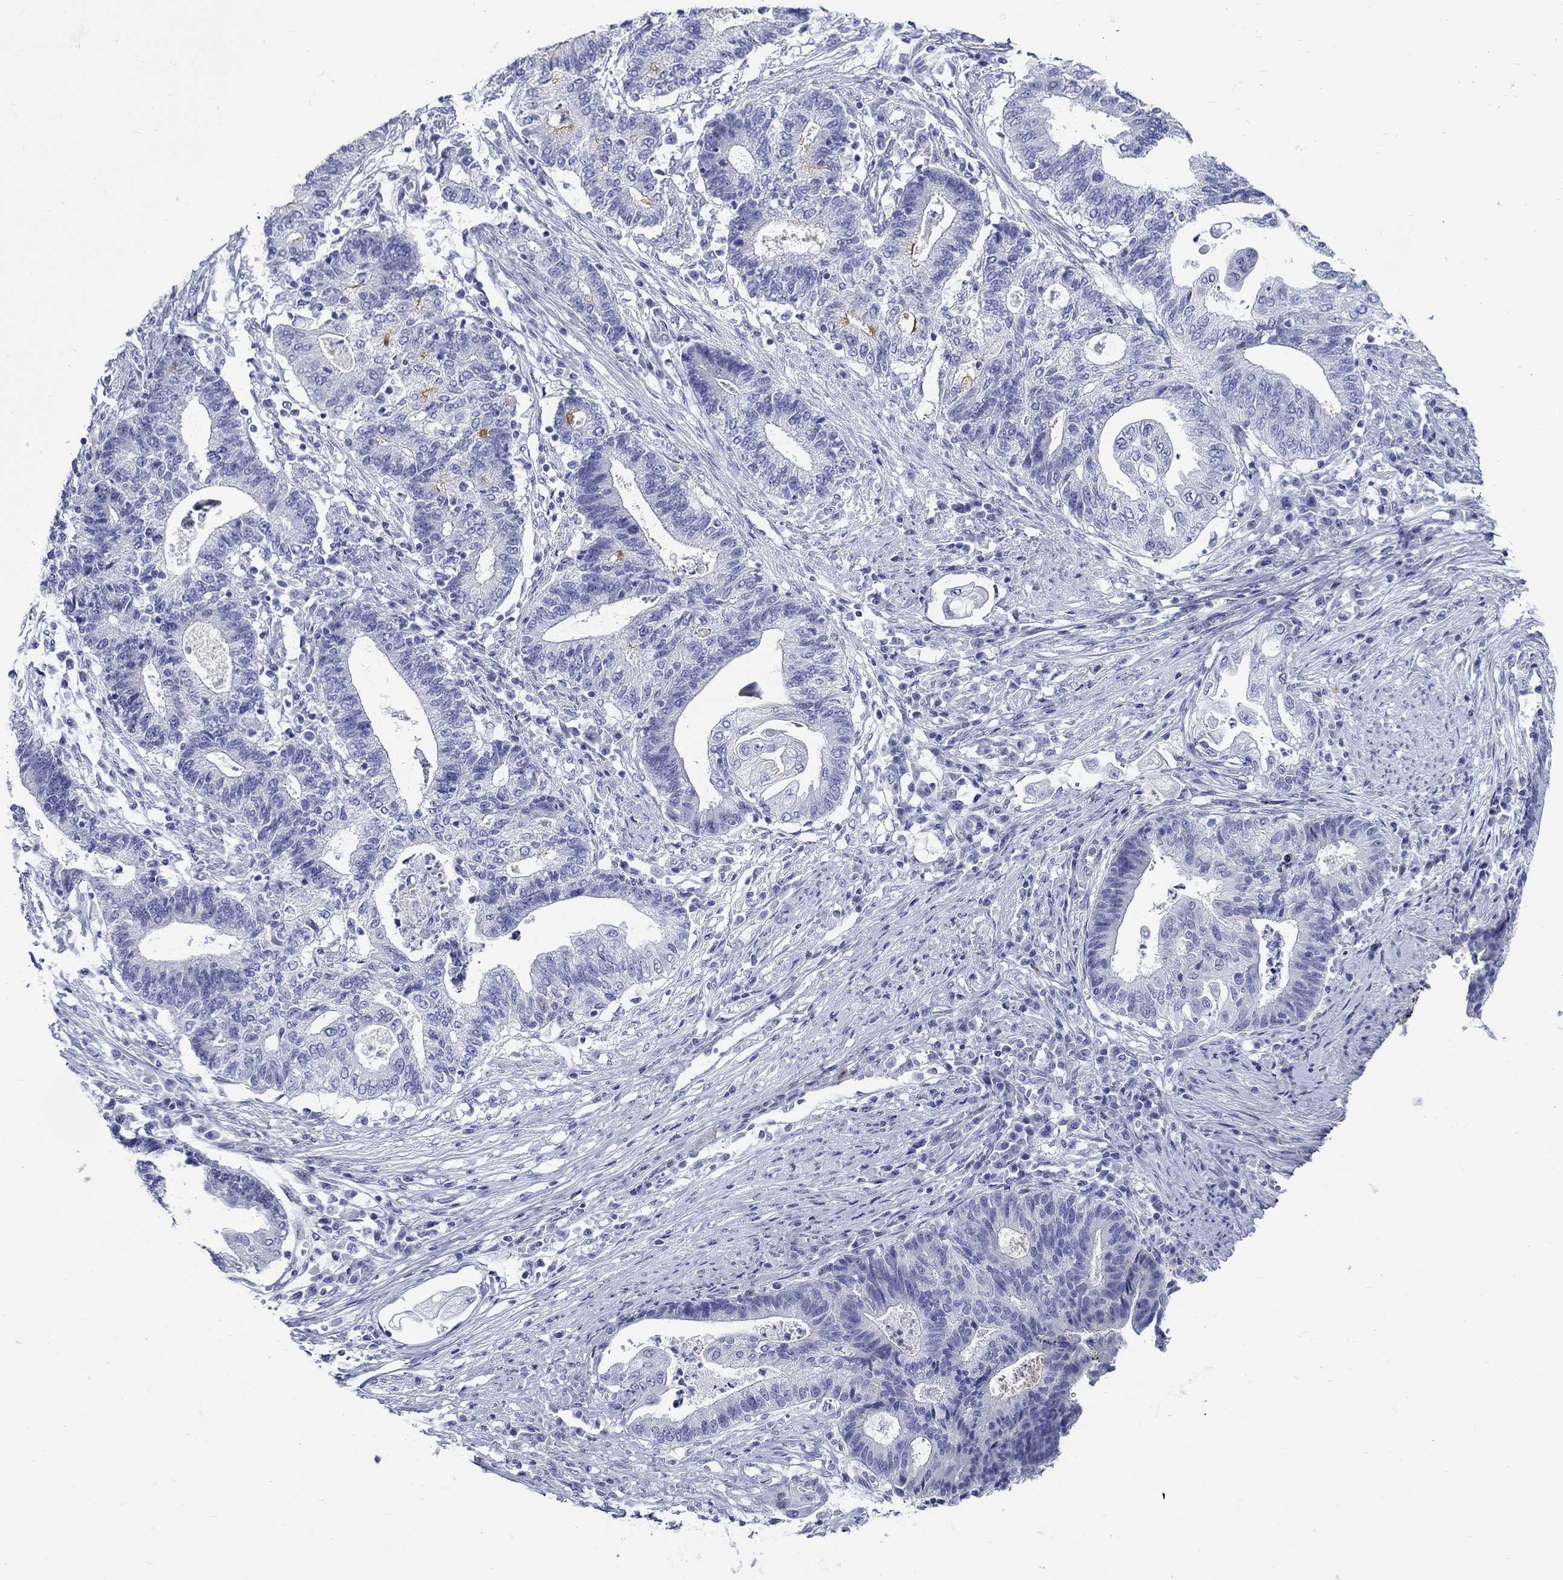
{"staining": {"intensity": "moderate", "quantity": "<25%", "location": "cytoplasmic/membranous"}, "tissue": "endometrial cancer", "cell_type": "Tumor cells", "image_type": "cancer", "snomed": [{"axis": "morphology", "description": "Adenocarcinoma, NOS"}, {"axis": "topography", "description": "Uterus"}, {"axis": "topography", "description": "Endometrium"}], "caption": "DAB (3,3'-diaminobenzidine) immunohistochemical staining of endometrial cancer (adenocarcinoma) shows moderate cytoplasmic/membranous protein staining in approximately <25% of tumor cells. (DAB IHC with brightfield microscopy, high magnification).", "gene": "CRYGS", "patient": {"sex": "female", "age": 54}}